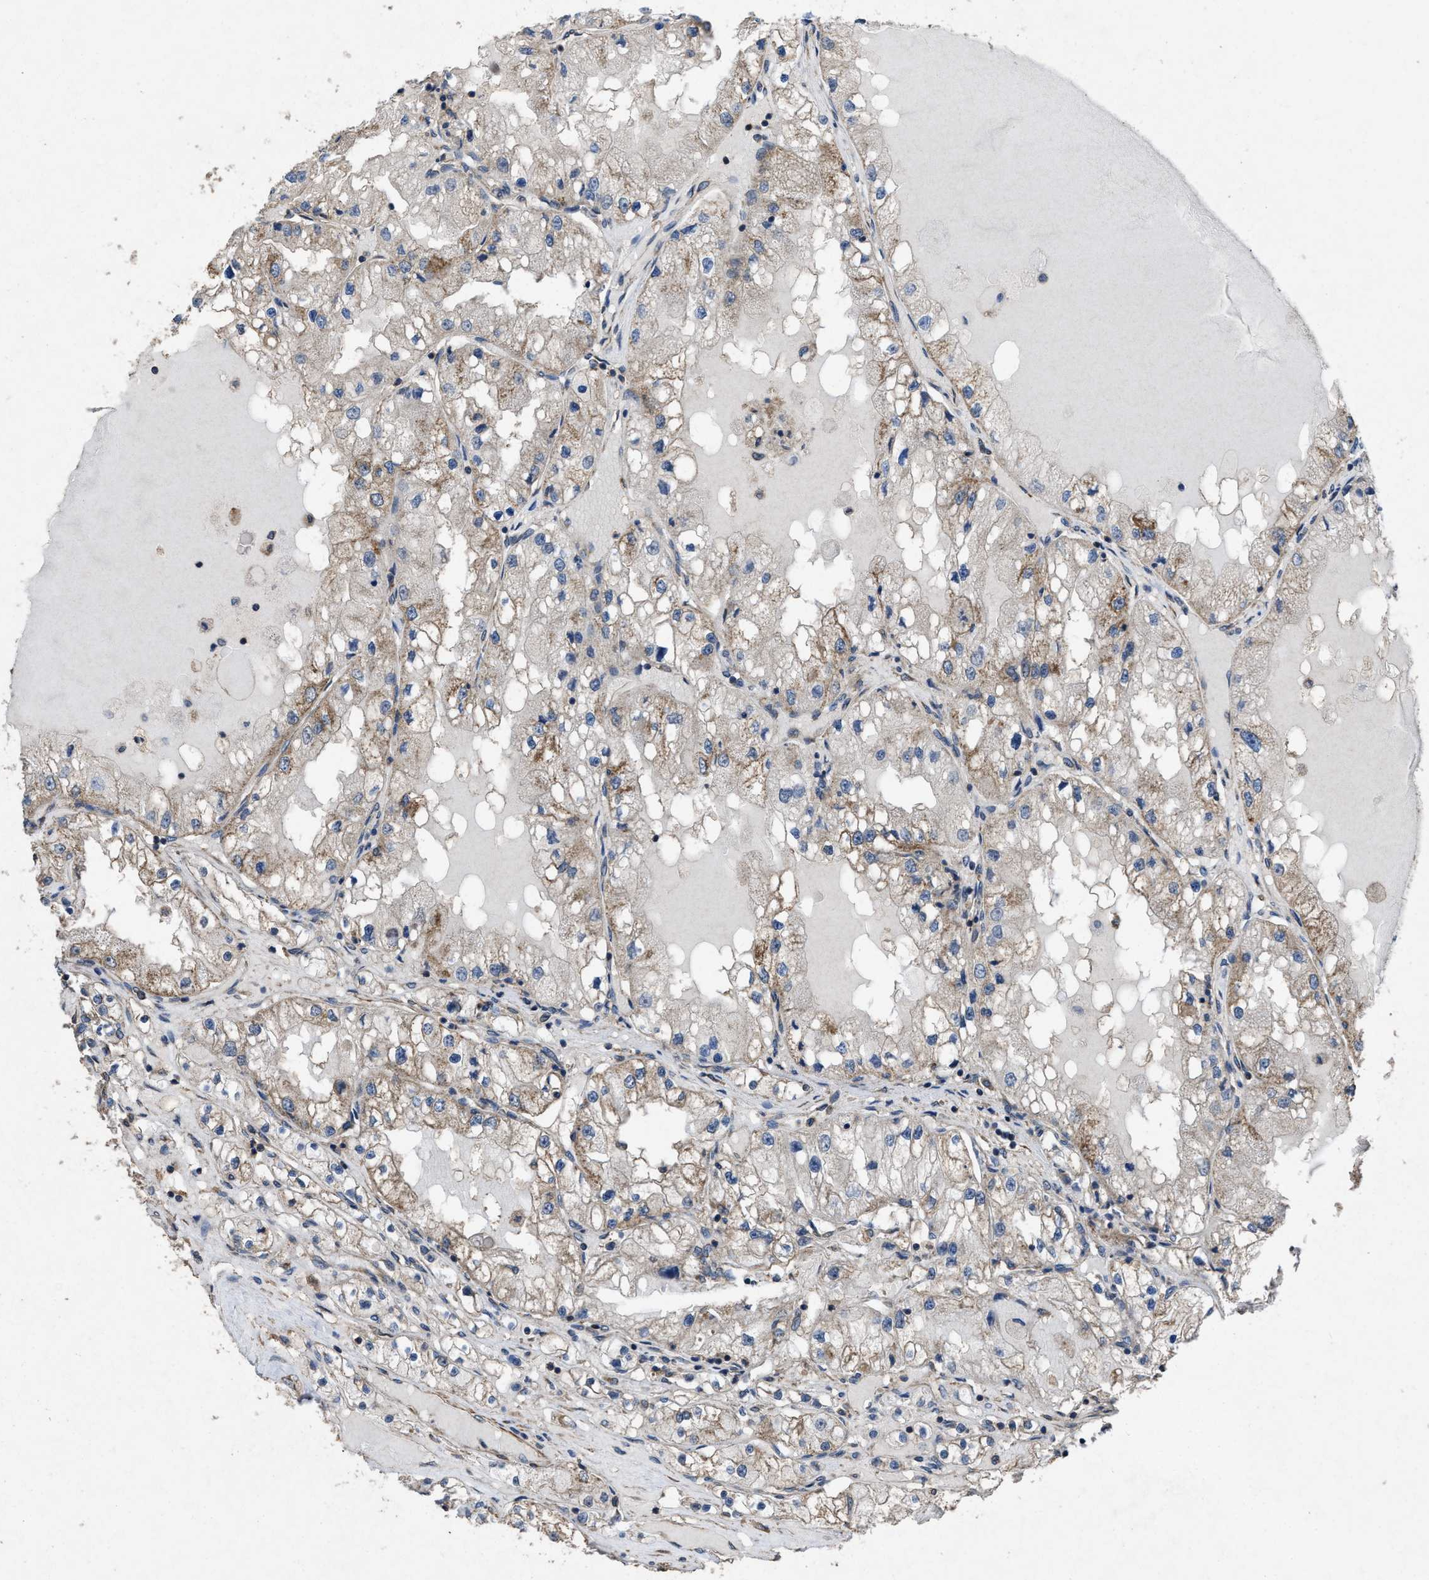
{"staining": {"intensity": "weak", "quantity": "<25%", "location": "cytoplasmic/membranous"}, "tissue": "renal cancer", "cell_type": "Tumor cells", "image_type": "cancer", "snomed": [{"axis": "morphology", "description": "Adenocarcinoma, NOS"}, {"axis": "topography", "description": "Kidney"}], "caption": "IHC of adenocarcinoma (renal) exhibits no positivity in tumor cells. The staining is performed using DAB (3,3'-diaminobenzidine) brown chromogen with nuclei counter-stained in using hematoxylin.", "gene": "ARL6", "patient": {"sex": "male", "age": 68}}